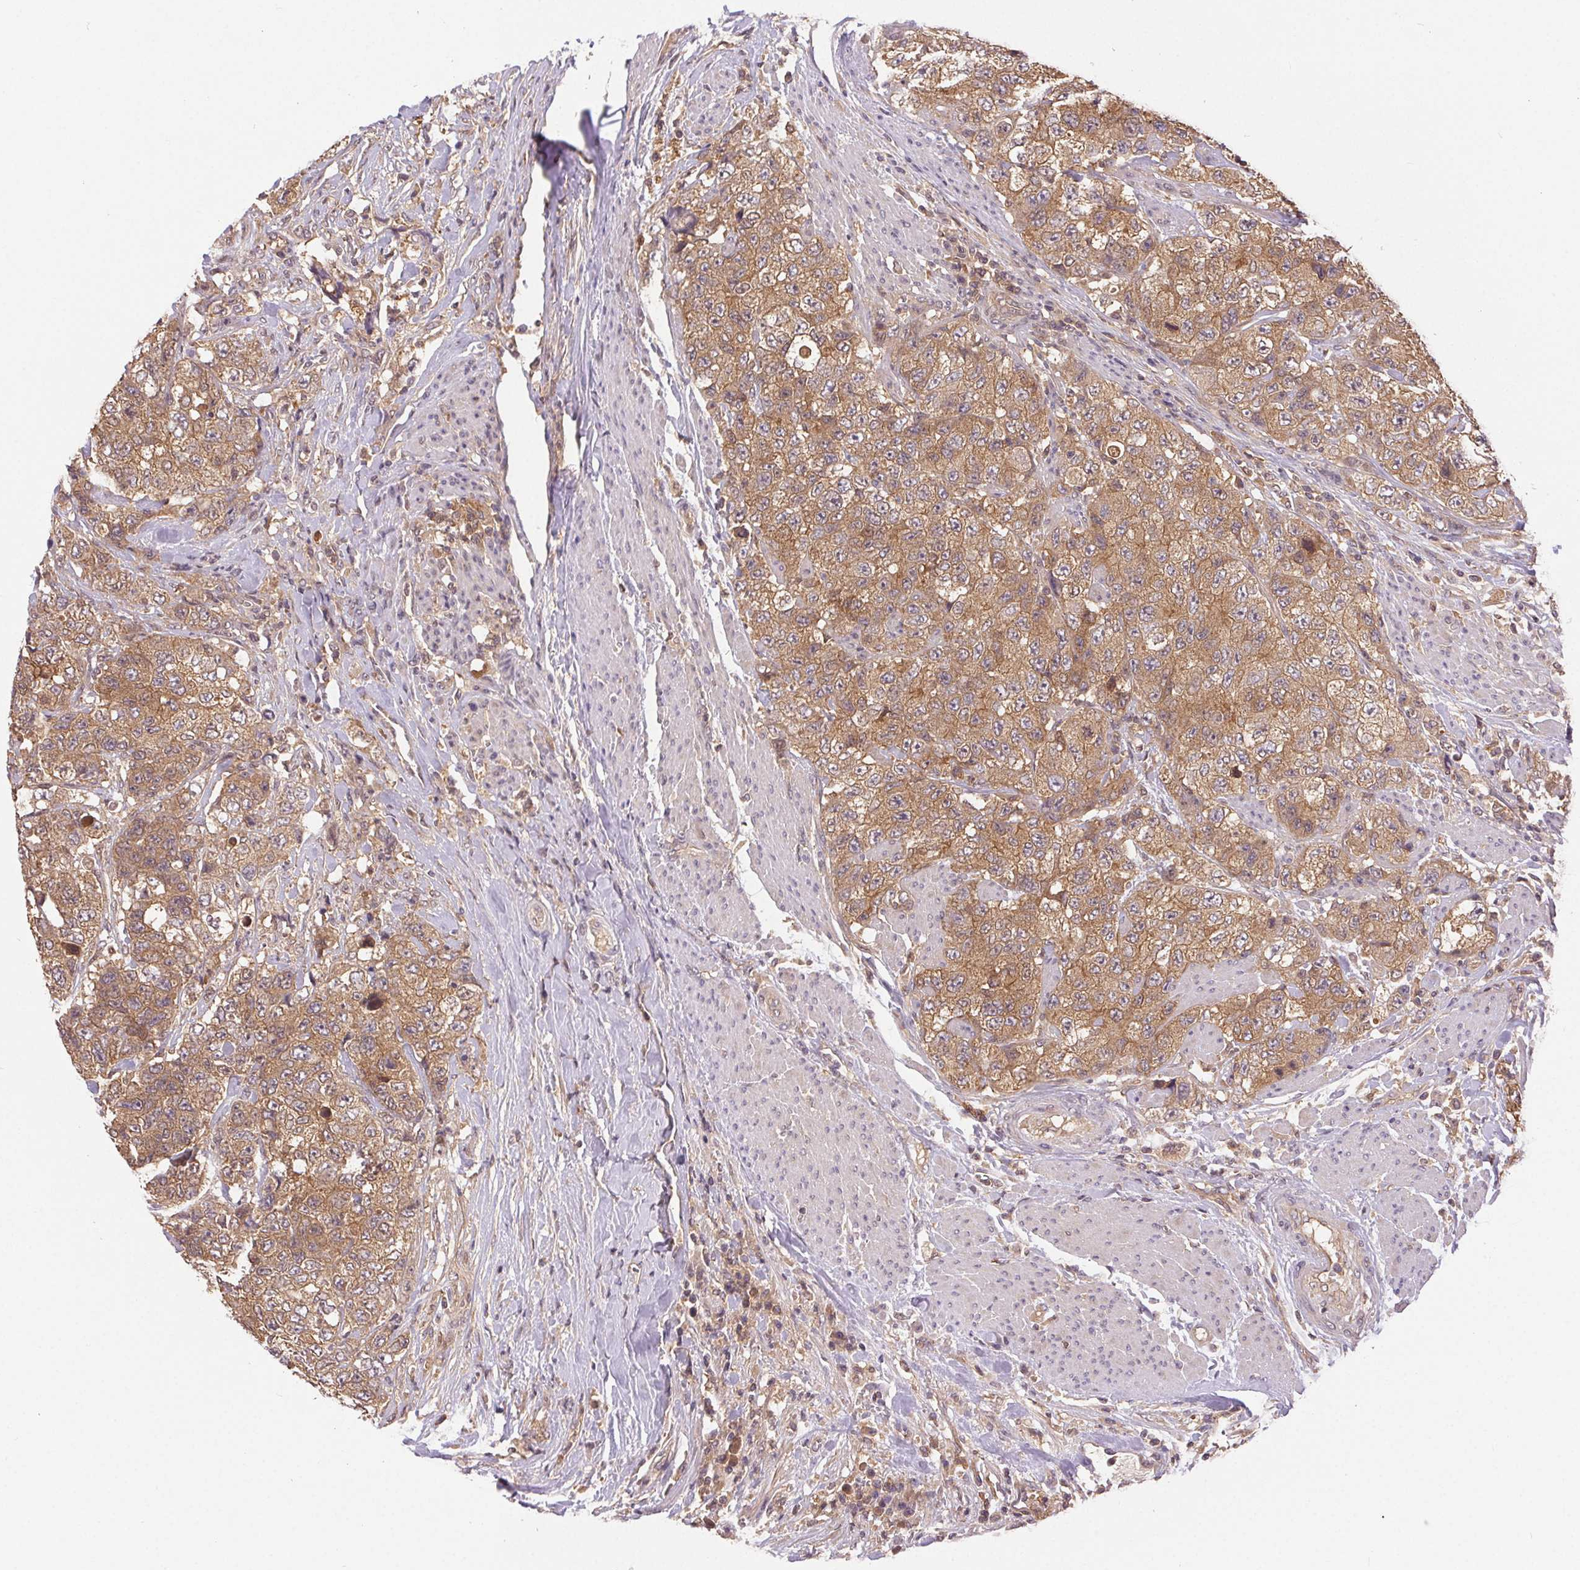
{"staining": {"intensity": "moderate", "quantity": ">75%", "location": "cytoplasmic/membranous"}, "tissue": "urothelial cancer", "cell_type": "Tumor cells", "image_type": "cancer", "snomed": [{"axis": "morphology", "description": "Urothelial carcinoma, High grade"}, {"axis": "topography", "description": "Urinary bladder"}], "caption": "Tumor cells display moderate cytoplasmic/membranous expression in approximately >75% of cells in urothelial carcinoma (high-grade).", "gene": "GDI2", "patient": {"sex": "female", "age": 78}}